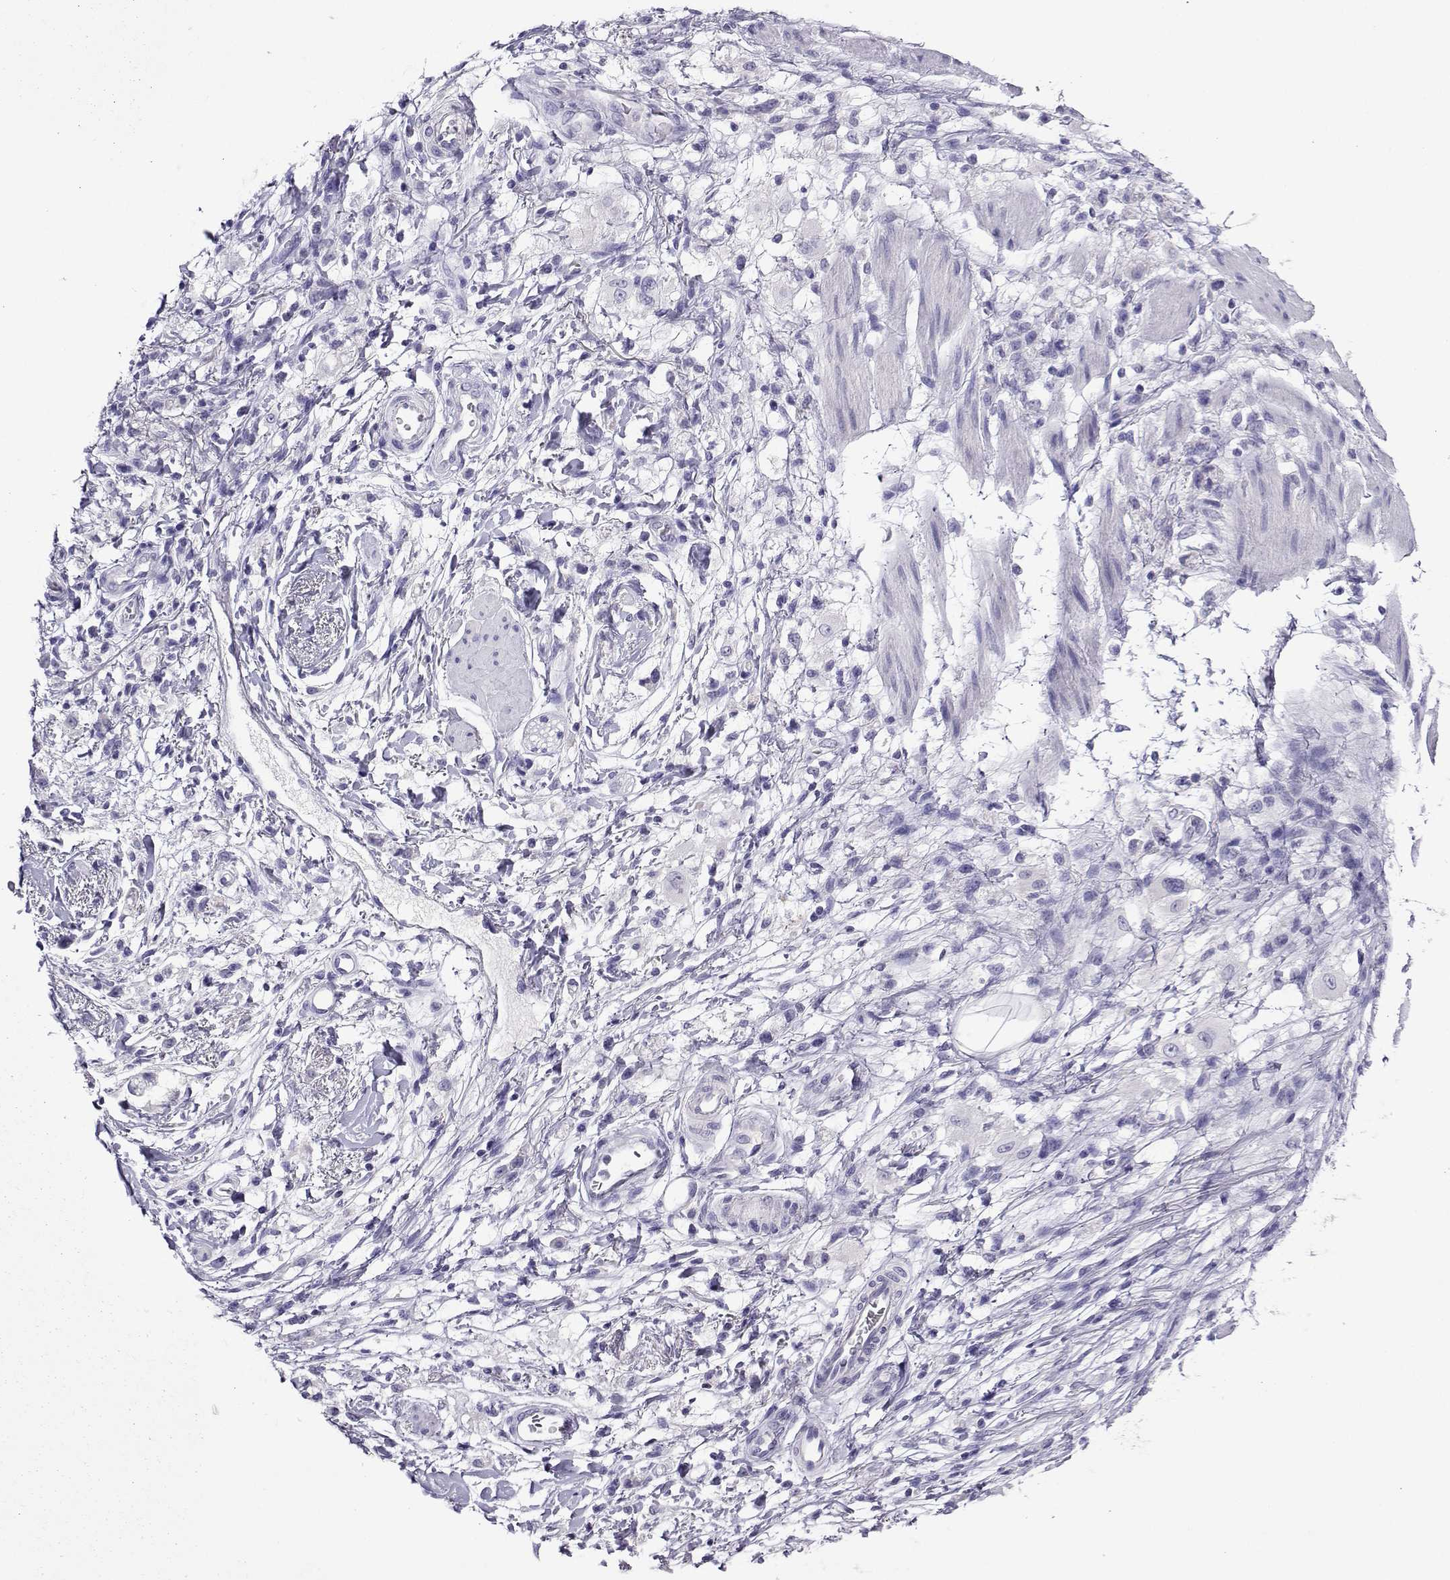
{"staining": {"intensity": "negative", "quantity": "none", "location": "none"}, "tissue": "stomach cancer", "cell_type": "Tumor cells", "image_type": "cancer", "snomed": [{"axis": "morphology", "description": "Adenocarcinoma, NOS"}, {"axis": "topography", "description": "Stomach"}], "caption": "This is a image of IHC staining of stomach adenocarcinoma, which shows no expression in tumor cells.", "gene": "LINGO1", "patient": {"sex": "female", "age": 60}}